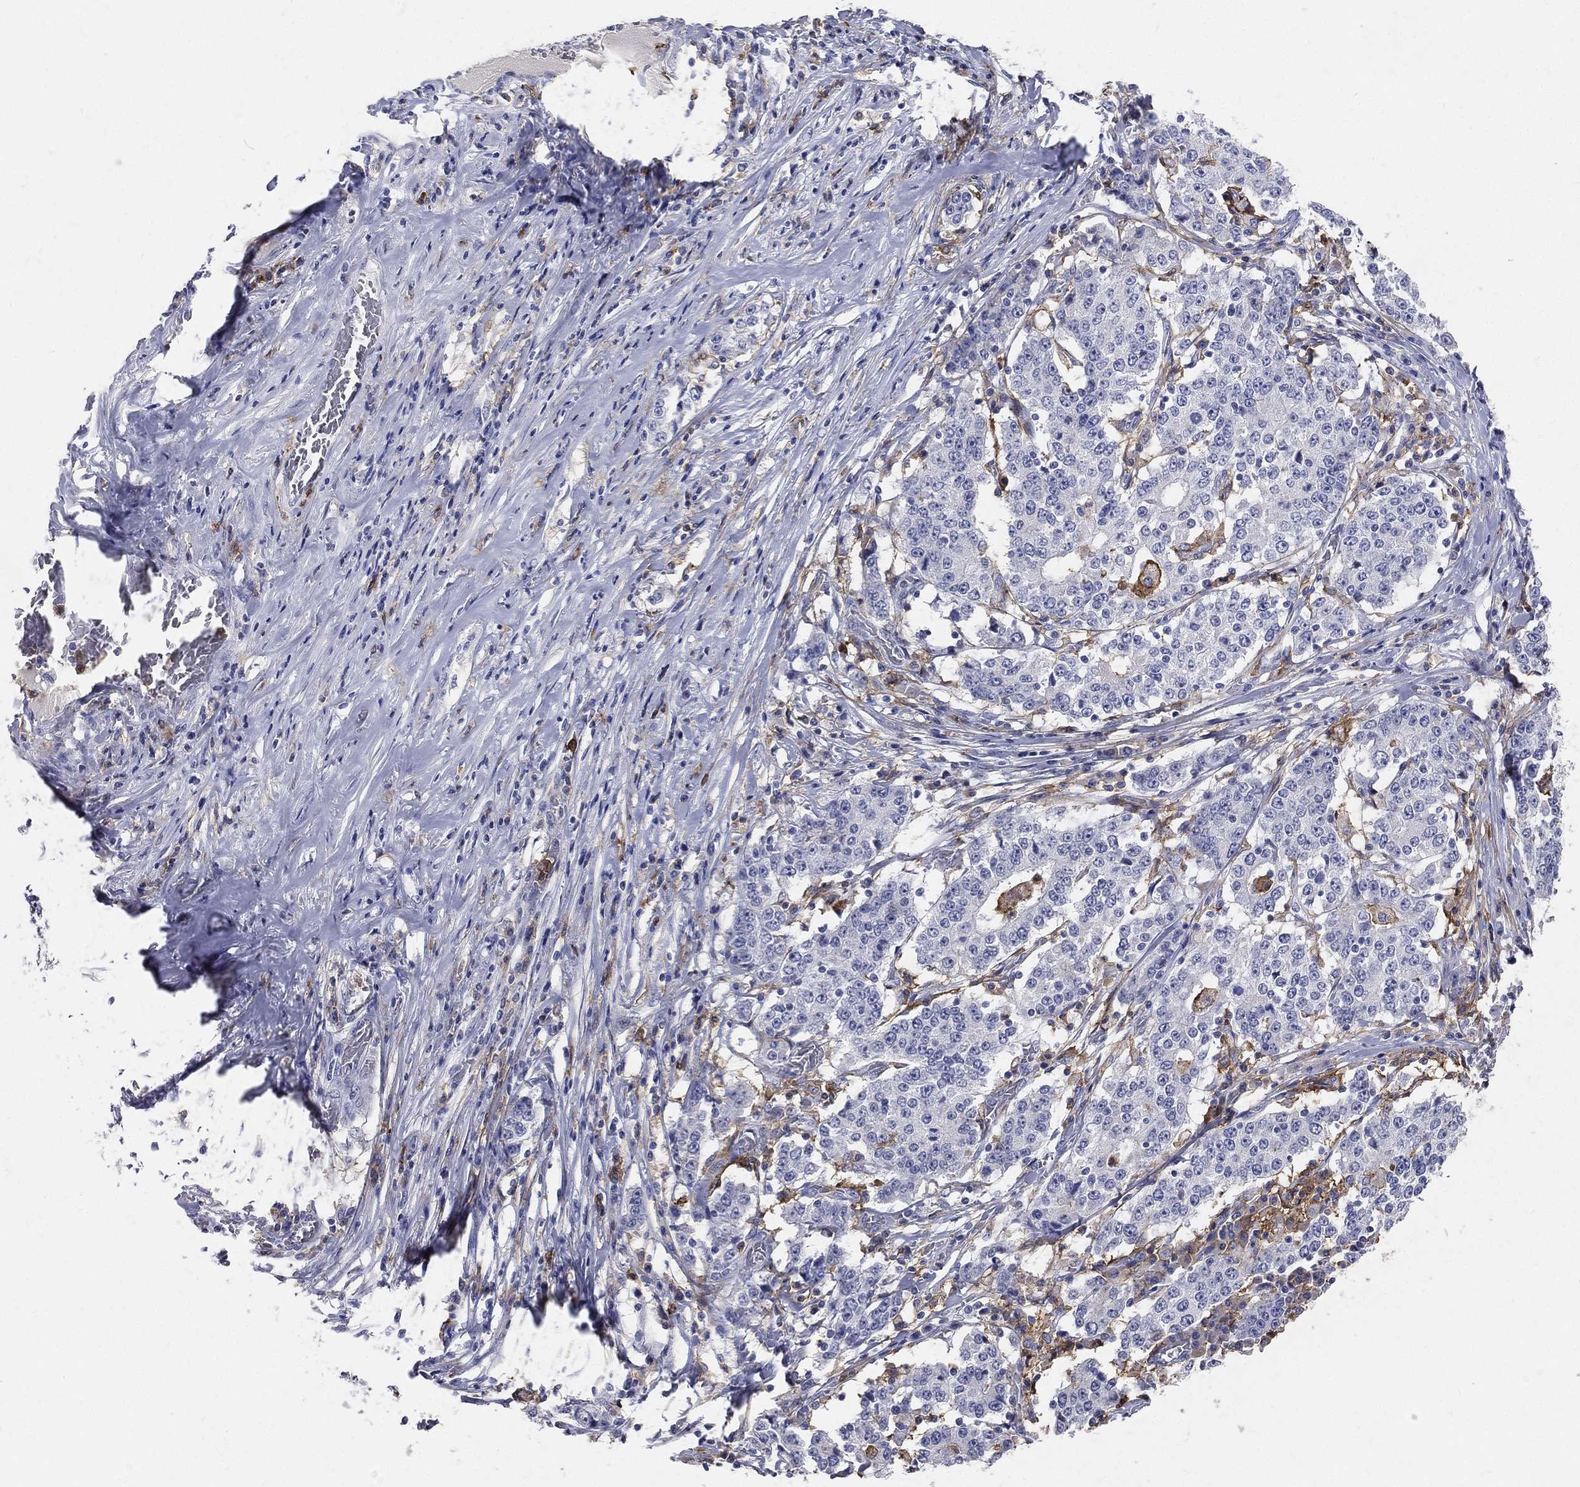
{"staining": {"intensity": "negative", "quantity": "none", "location": "none"}, "tissue": "stomach cancer", "cell_type": "Tumor cells", "image_type": "cancer", "snomed": [{"axis": "morphology", "description": "Adenocarcinoma, NOS"}, {"axis": "topography", "description": "Stomach"}], "caption": "An immunohistochemistry (IHC) photomicrograph of stomach cancer (adenocarcinoma) is shown. There is no staining in tumor cells of stomach cancer (adenocarcinoma).", "gene": "CD33", "patient": {"sex": "male", "age": 59}}